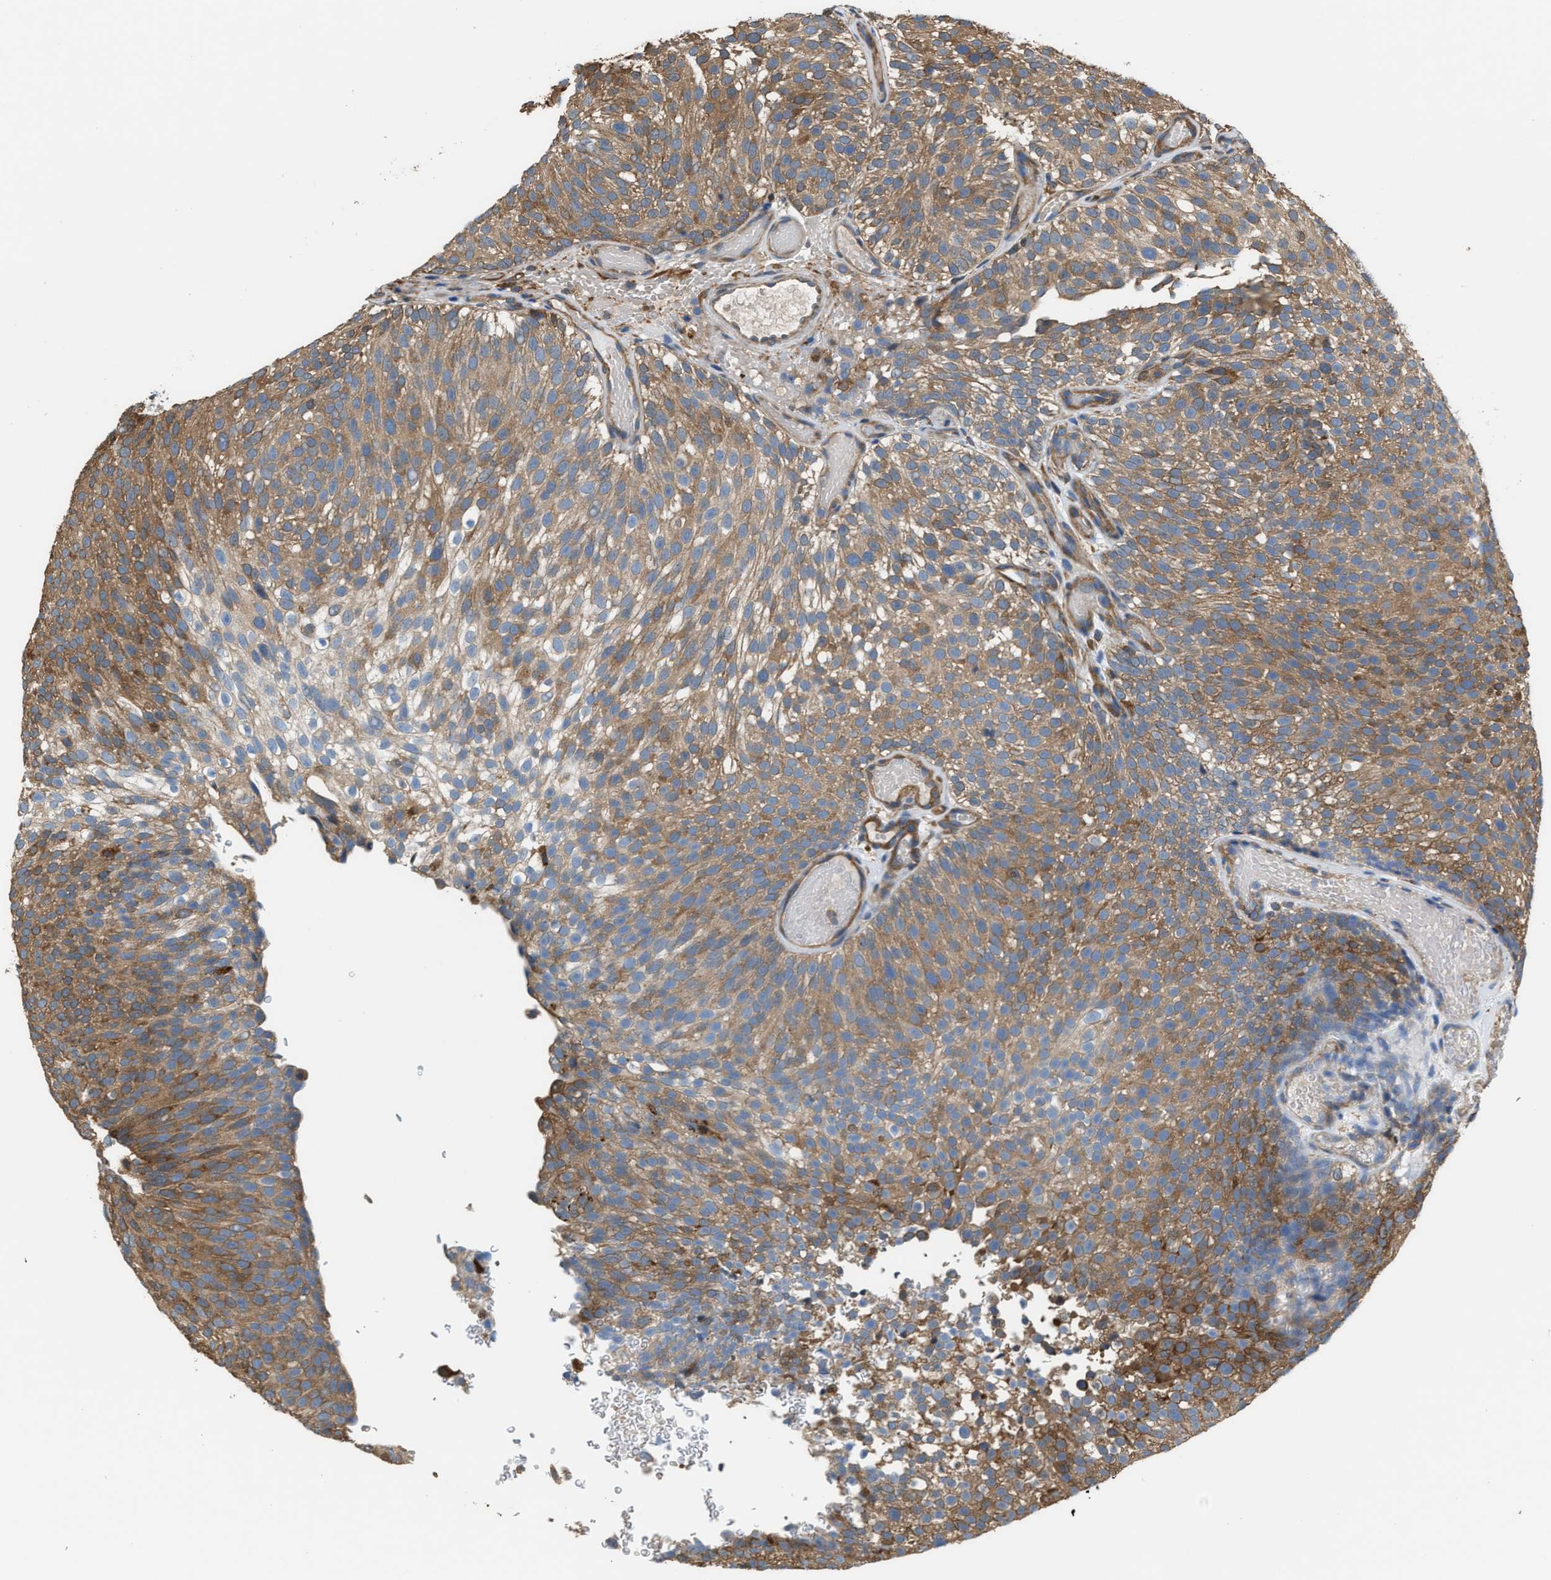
{"staining": {"intensity": "moderate", "quantity": ">75%", "location": "cytoplasmic/membranous"}, "tissue": "urothelial cancer", "cell_type": "Tumor cells", "image_type": "cancer", "snomed": [{"axis": "morphology", "description": "Urothelial carcinoma, Low grade"}, {"axis": "topography", "description": "Urinary bladder"}], "caption": "DAB immunohistochemical staining of urothelial cancer demonstrates moderate cytoplasmic/membranous protein positivity in approximately >75% of tumor cells.", "gene": "ATIC", "patient": {"sex": "male", "age": 78}}